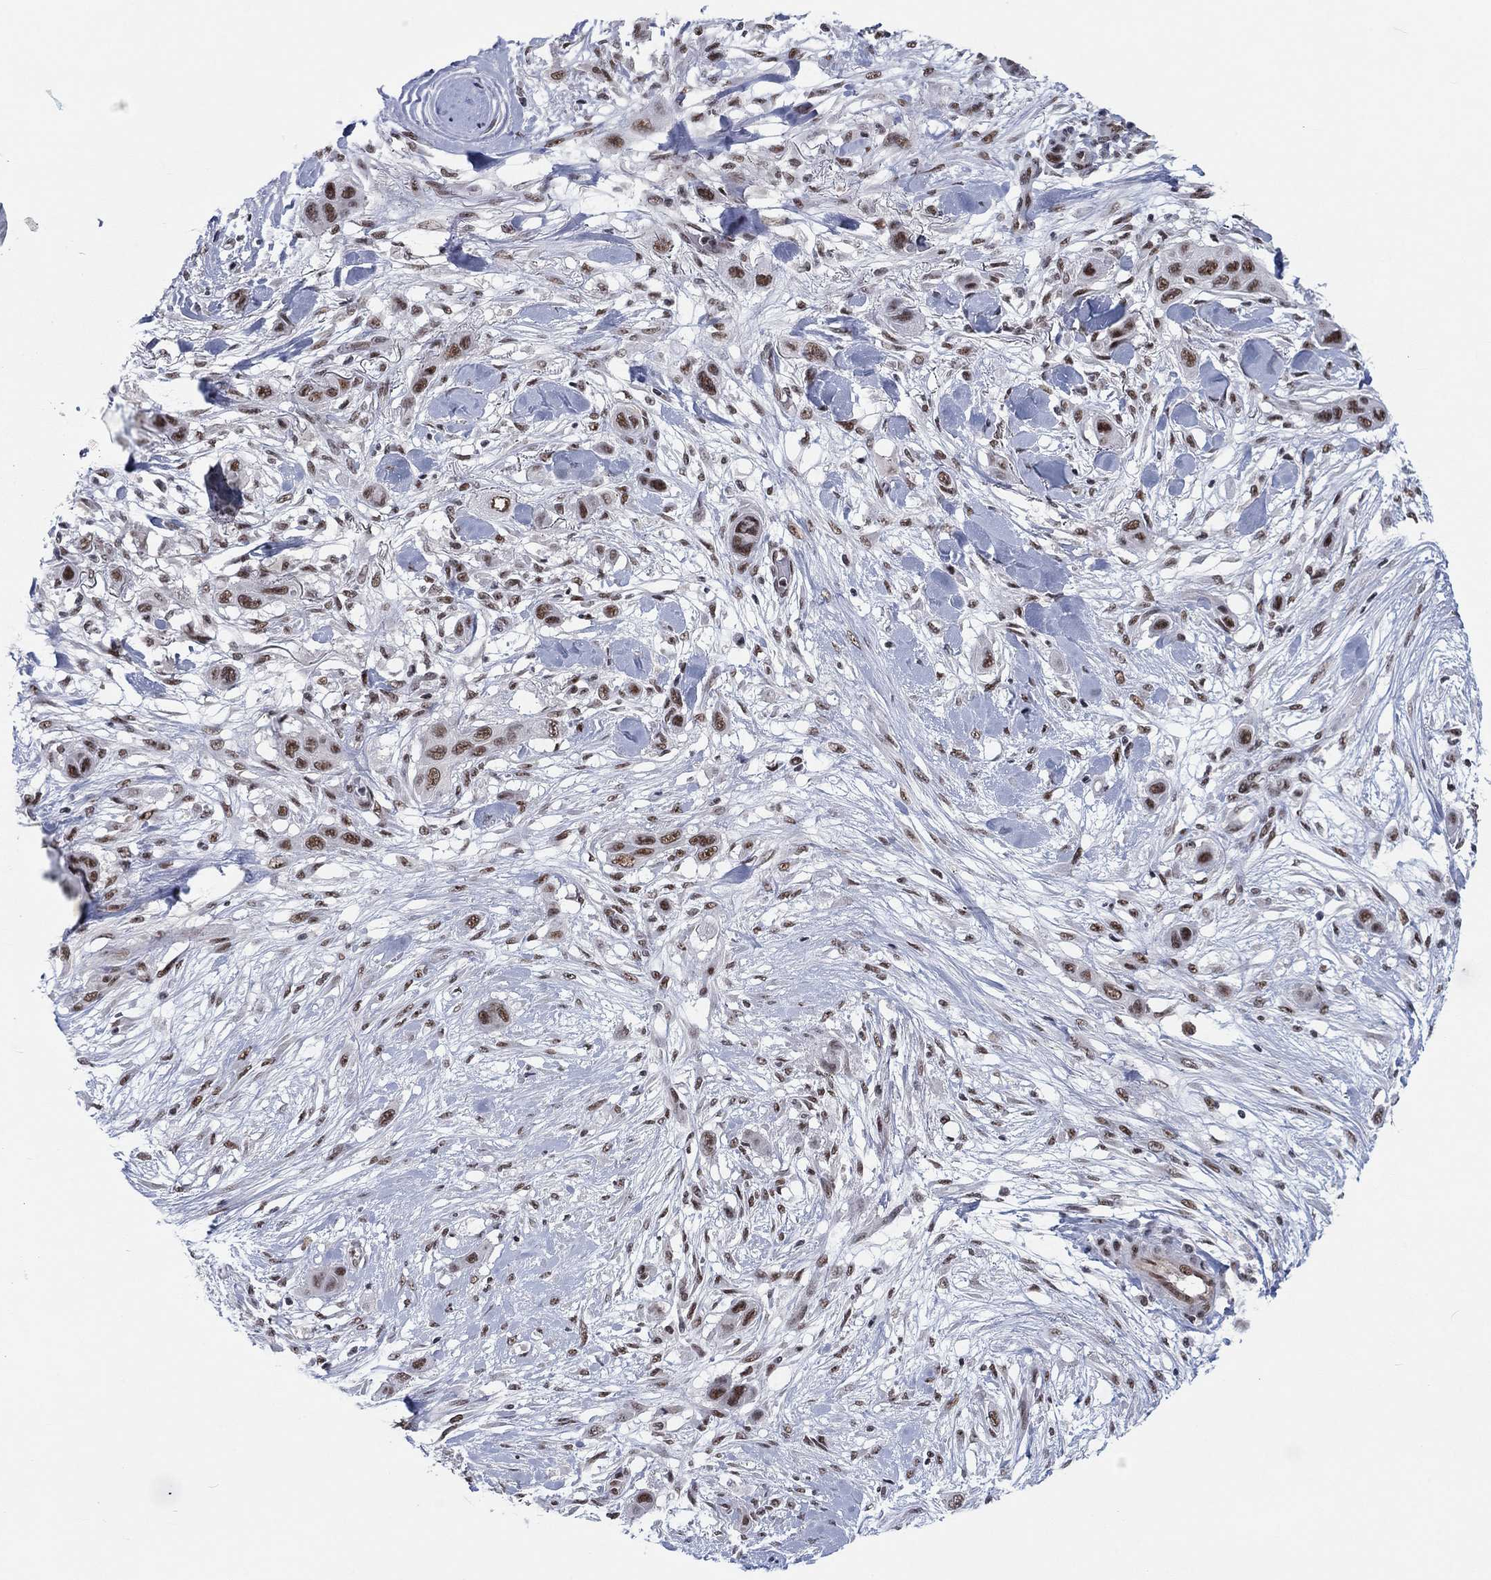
{"staining": {"intensity": "strong", "quantity": ">75%", "location": "nuclear"}, "tissue": "skin cancer", "cell_type": "Tumor cells", "image_type": "cancer", "snomed": [{"axis": "morphology", "description": "Squamous cell carcinoma, NOS"}, {"axis": "topography", "description": "Skin"}], "caption": "DAB immunohistochemical staining of human skin cancer (squamous cell carcinoma) displays strong nuclear protein expression in approximately >75% of tumor cells. The protein of interest is stained brown, and the nuclei are stained in blue (DAB (3,3'-diaminobenzidine) IHC with brightfield microscopy, high magnification).", "gene": "FYTTD1", "patient": {"sex": "male", "age": 79}}